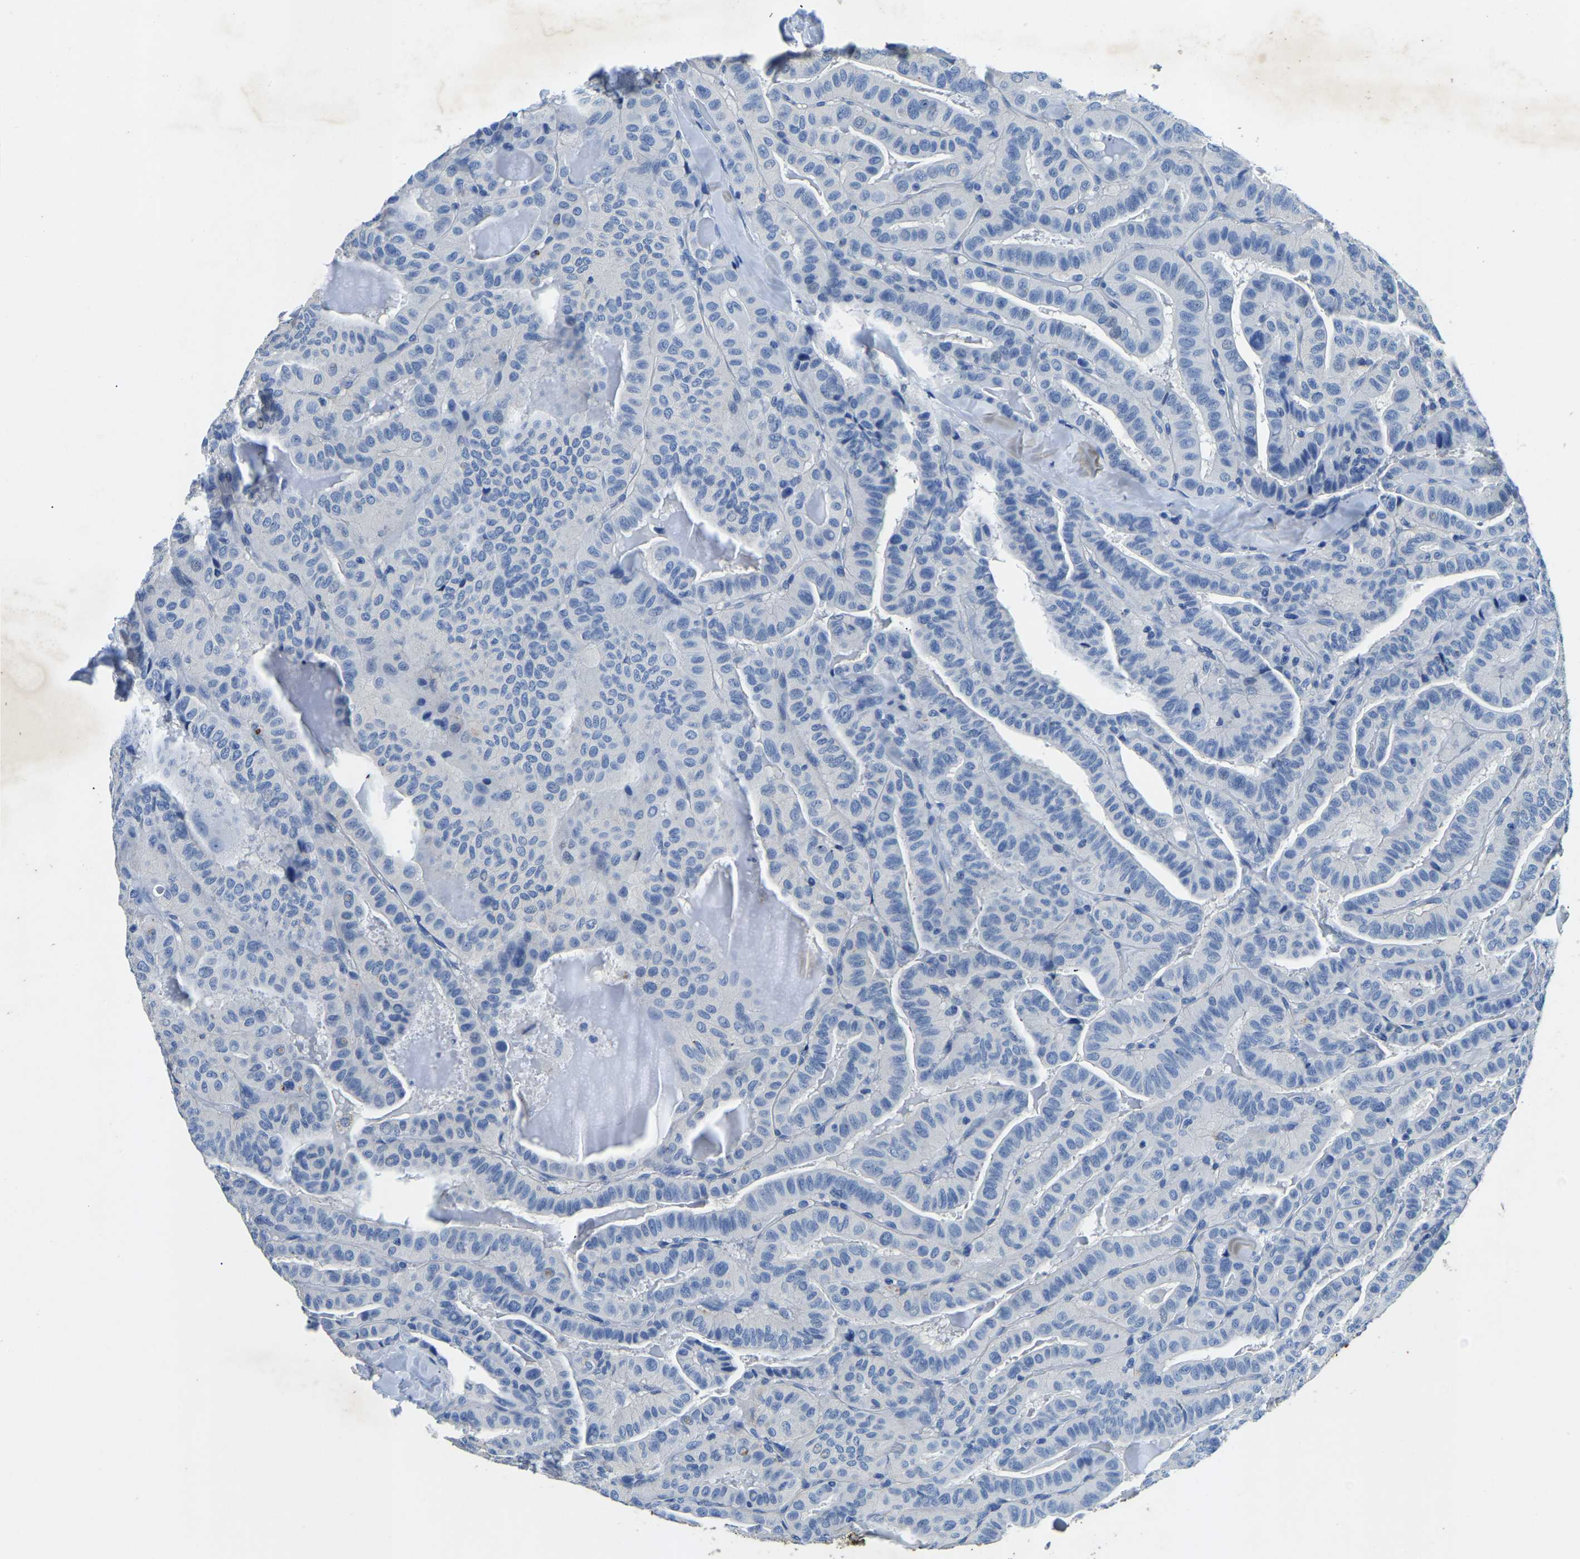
{"staining": {"intensity": "negative", "quantity": "none", "location": "none"}, "tissue": "thyroid cancer", "cell_type": "Tumor cells", "image_type": "cancer", "snomed": [{"axis": "morphology", "description": "Papillary adenocarcinoma, NOS"}, {"axis": "topography", "description": "Thyroid gland"}], "caption": "This histopathology image is of papillary adenocarcinoma (thyroid) stained with immunohistochemistry to label a protein in brown with the nuclei are counter-stained blue. There is no positivity in tumor cells. (DAB (3,3'-diaminobenzidine) immunohistochemistry, high magnification).", "gene": "UBN2", "patient": {"sex": "male", "age": 77}}